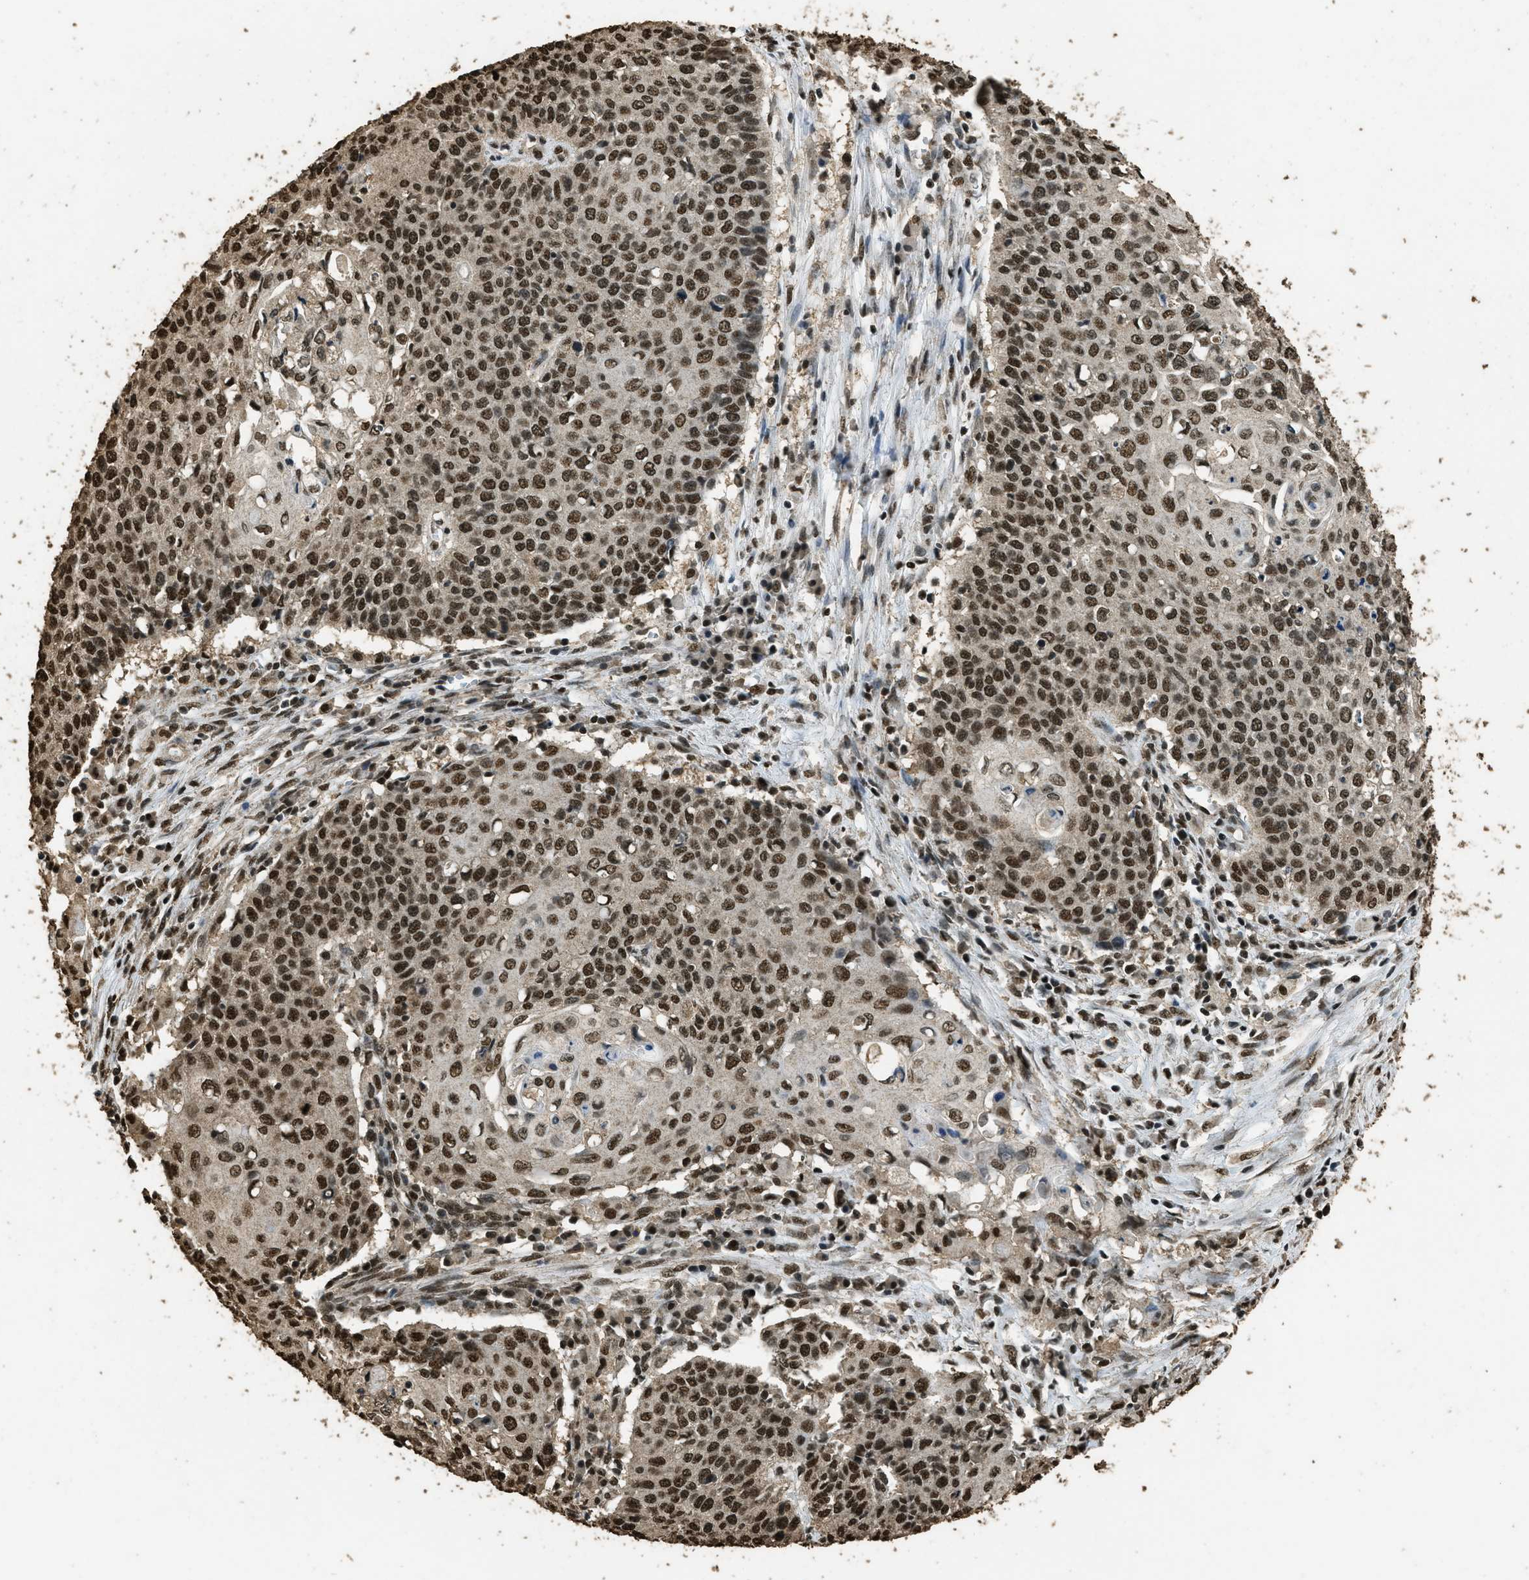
{"staining": {"intensity": "strong", "quantity": ">75%", "location": "nuclear"}, "tissue": "cervical cancer", "cell_type": "Tumor cells", "image_type": "cancer", "snomed": [{"axis": "morphology", "description": "Squamous cell carcinoma, NOS"}, {"axis": "topography", "description": "Cervix"}], "caption": "Protein expression analysis of cervical cancer shows strong nuclear positivity in about >75% of tumor cells.", "gene": "MYB", "patient": {"sex": "female", "age": 39}}